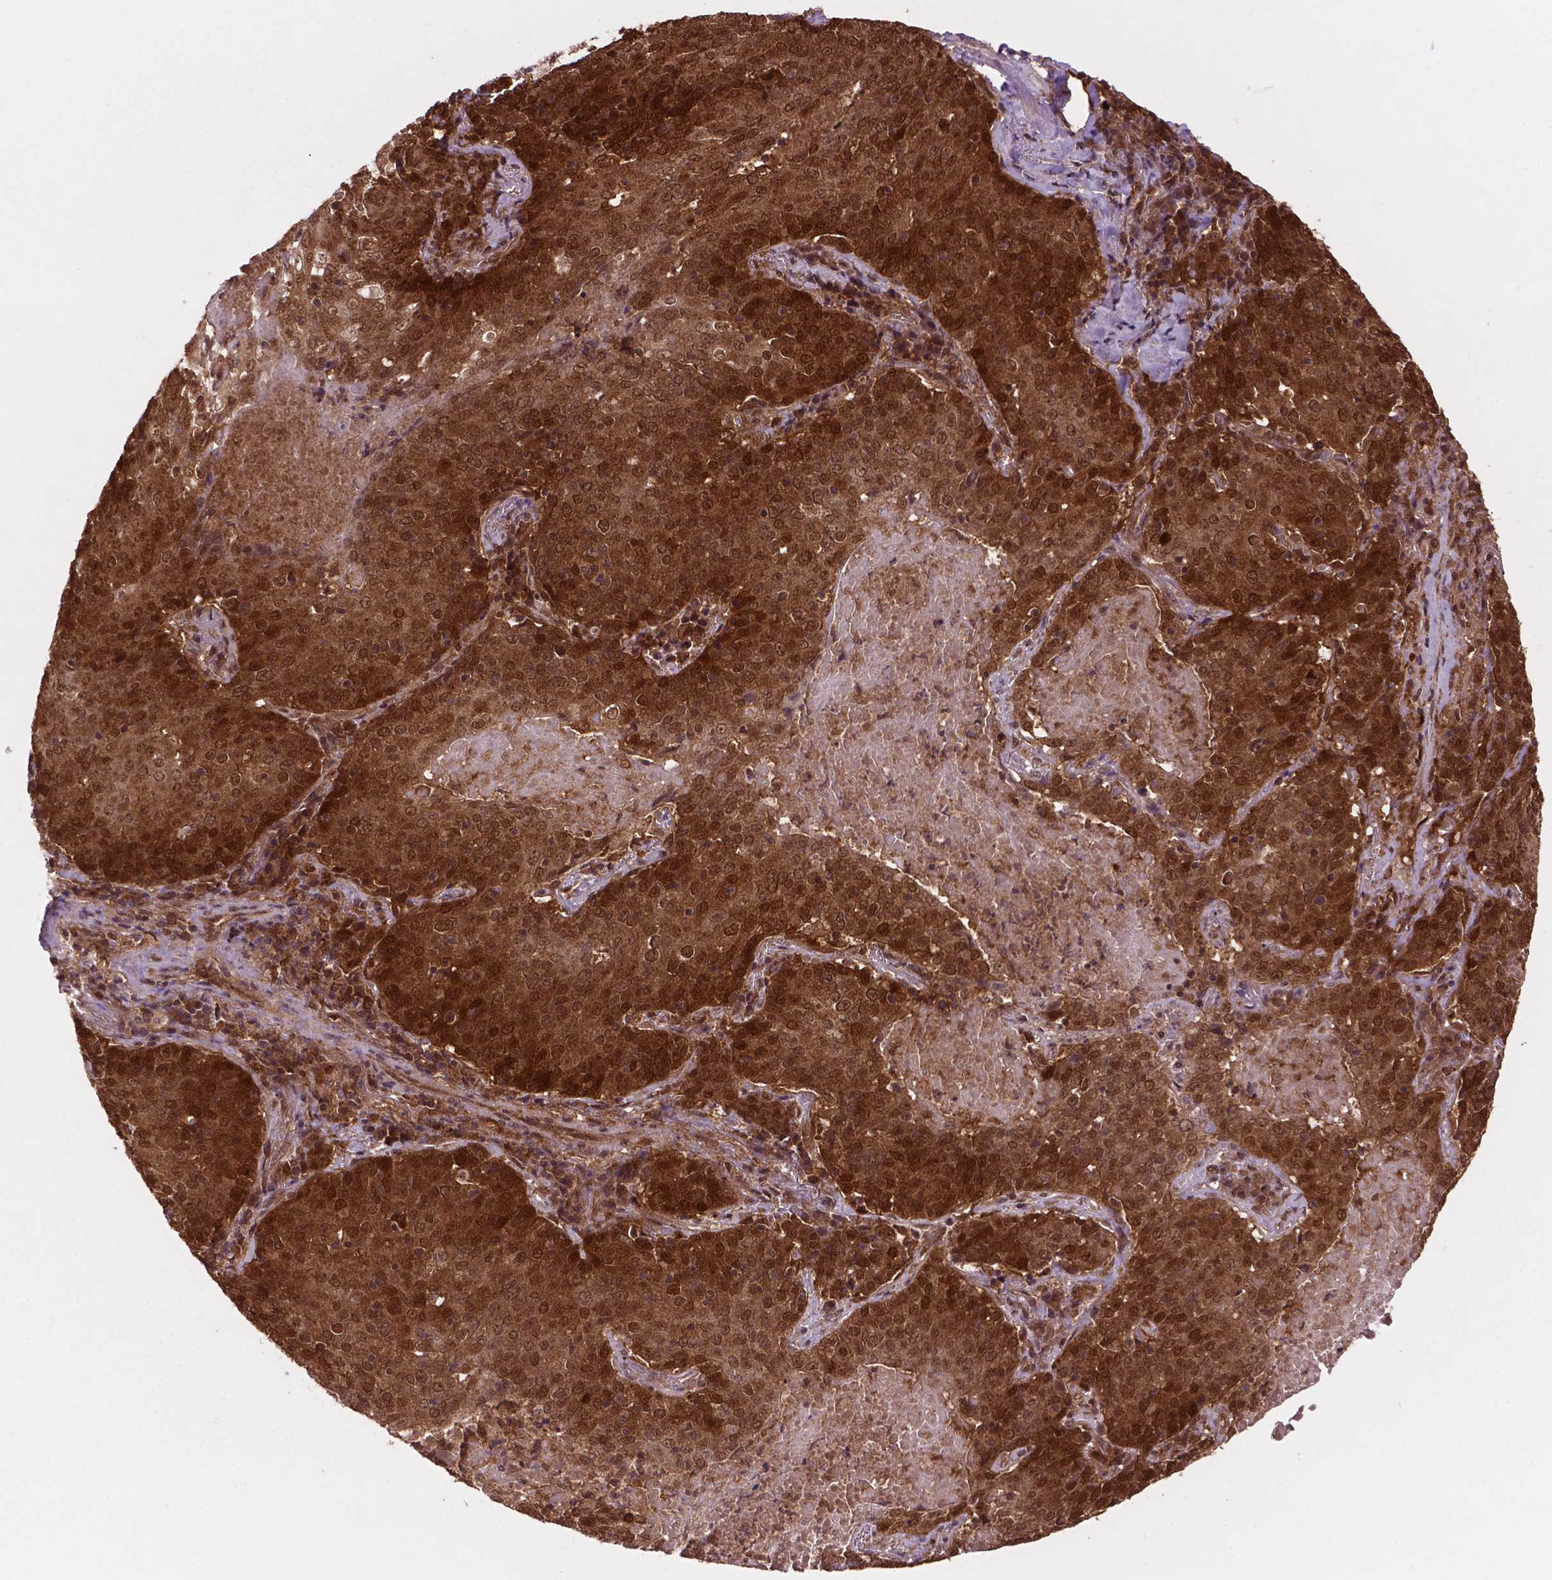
{"staining": {"intensity": "strong", "quantity": ">75%", "location": "cytoplasmic/membranous,nuclear"}, "tissue": "lung cancer", "cell_type": "Tumor cells", "image_type": "cancer", "snomed": [{"axis": "morphology", "description": "Squamous cell carcinoma, NOS"}, {"axis": "topography", "description": "Lung"}], "caption": "Protein expression analysis of human lung cancer (squamous cell carcinoma) reveals strong cytoplasmic/membranous and nuclear expression in about >75% of tumor cells.", "gene": "UBE2L6", "patient": {"sex": "male", "age": 82}}